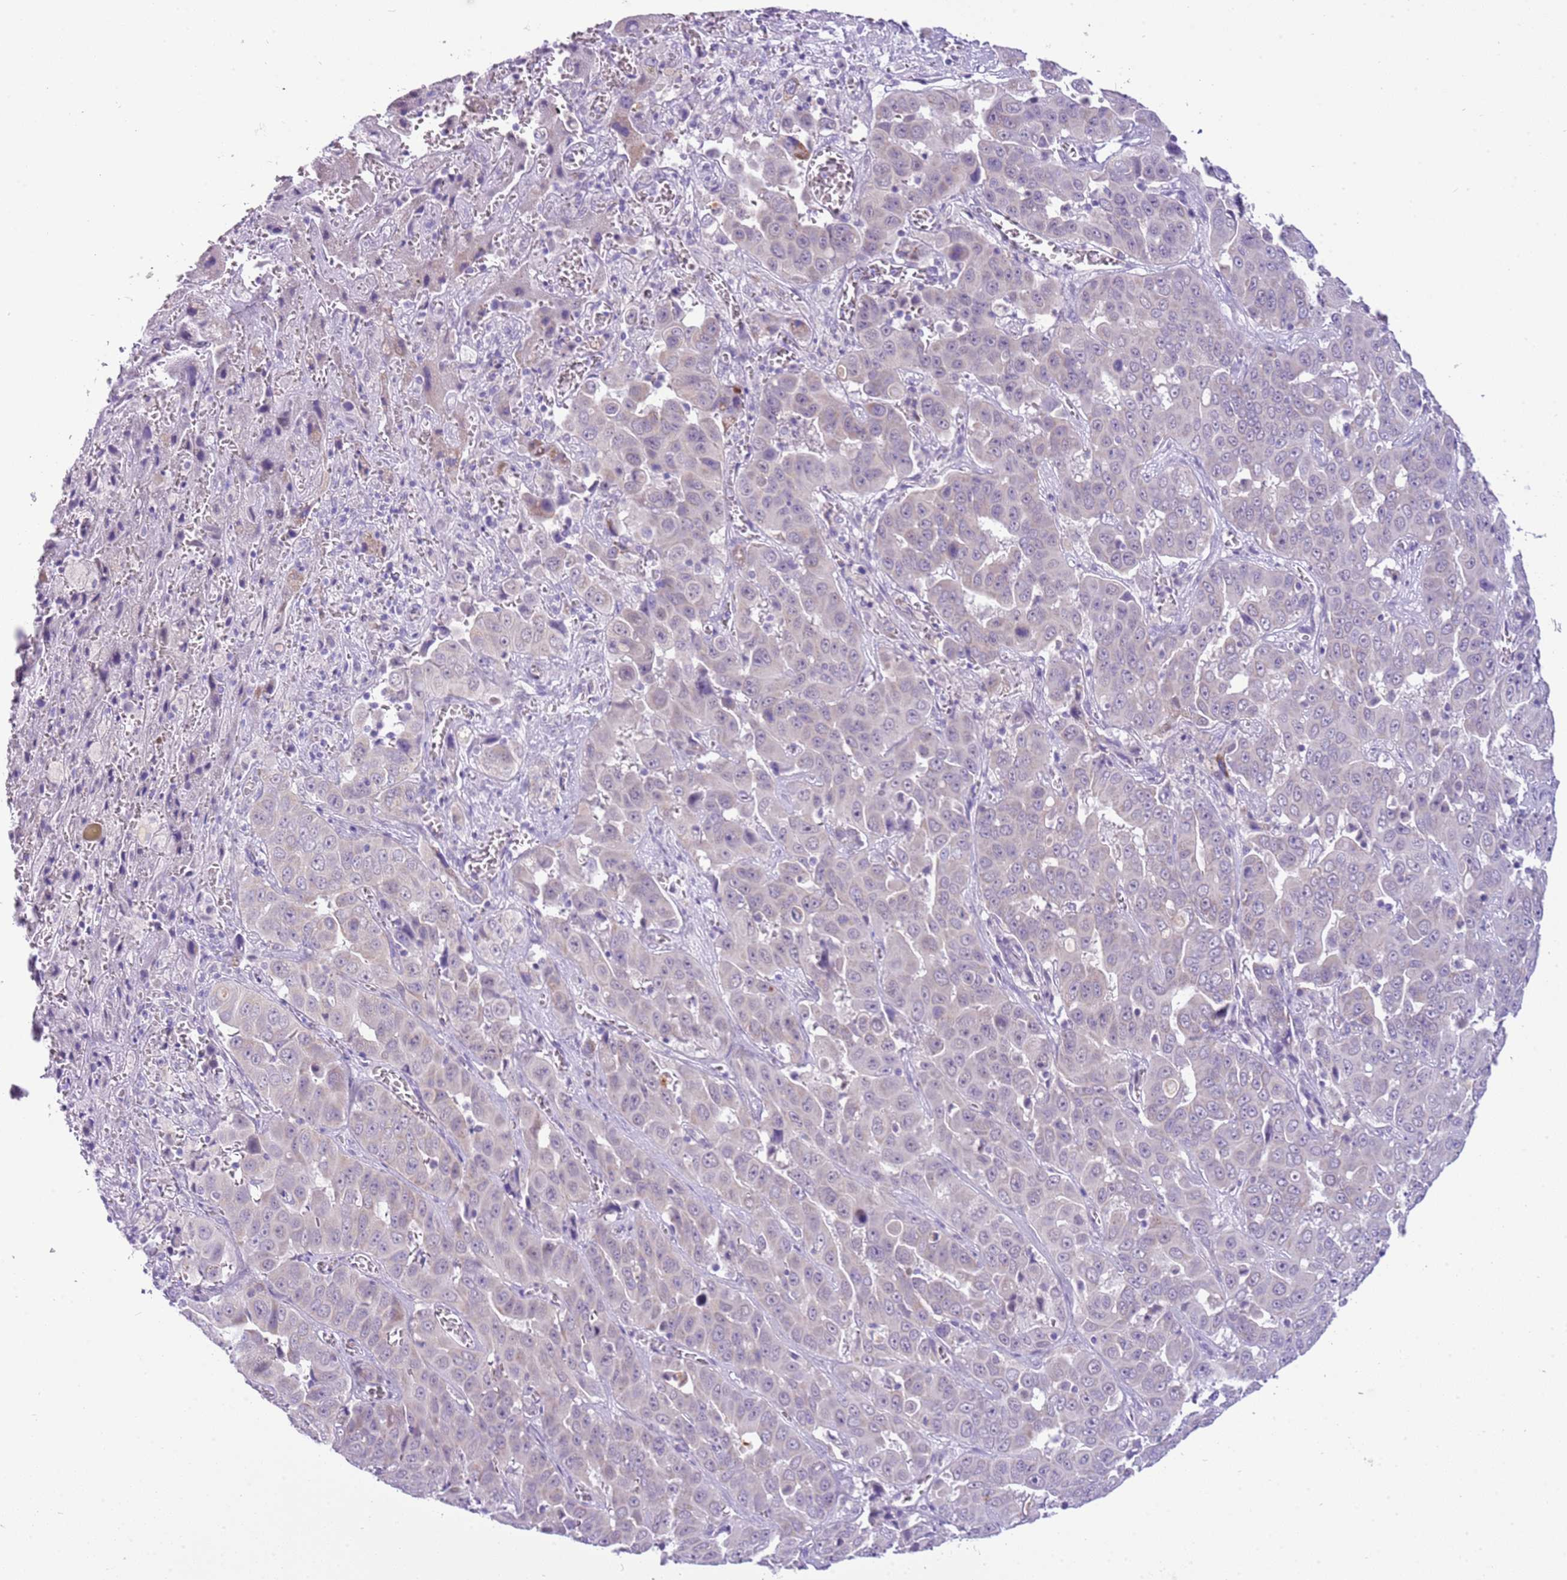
{"staining": {"intensity": "negative", "quantity": "none", "location": "none"}, "tissue": "liver cancer", "cell_type": "Tumor cells", "image_type": "cancer", "snomed": [{"axis": "morphology", "description": "Cholangiocarcinoma"}, {"axis": "topography", "description": "Liver"}], "caption": "Tumor cells are negative for protein expression in human cholangiocarcinoma (liver). (Immunohistochemistry, brightfield microscopy, high magnification).", "gene": "FAM120C", "patient": {"sex": "female", "age": 52}}